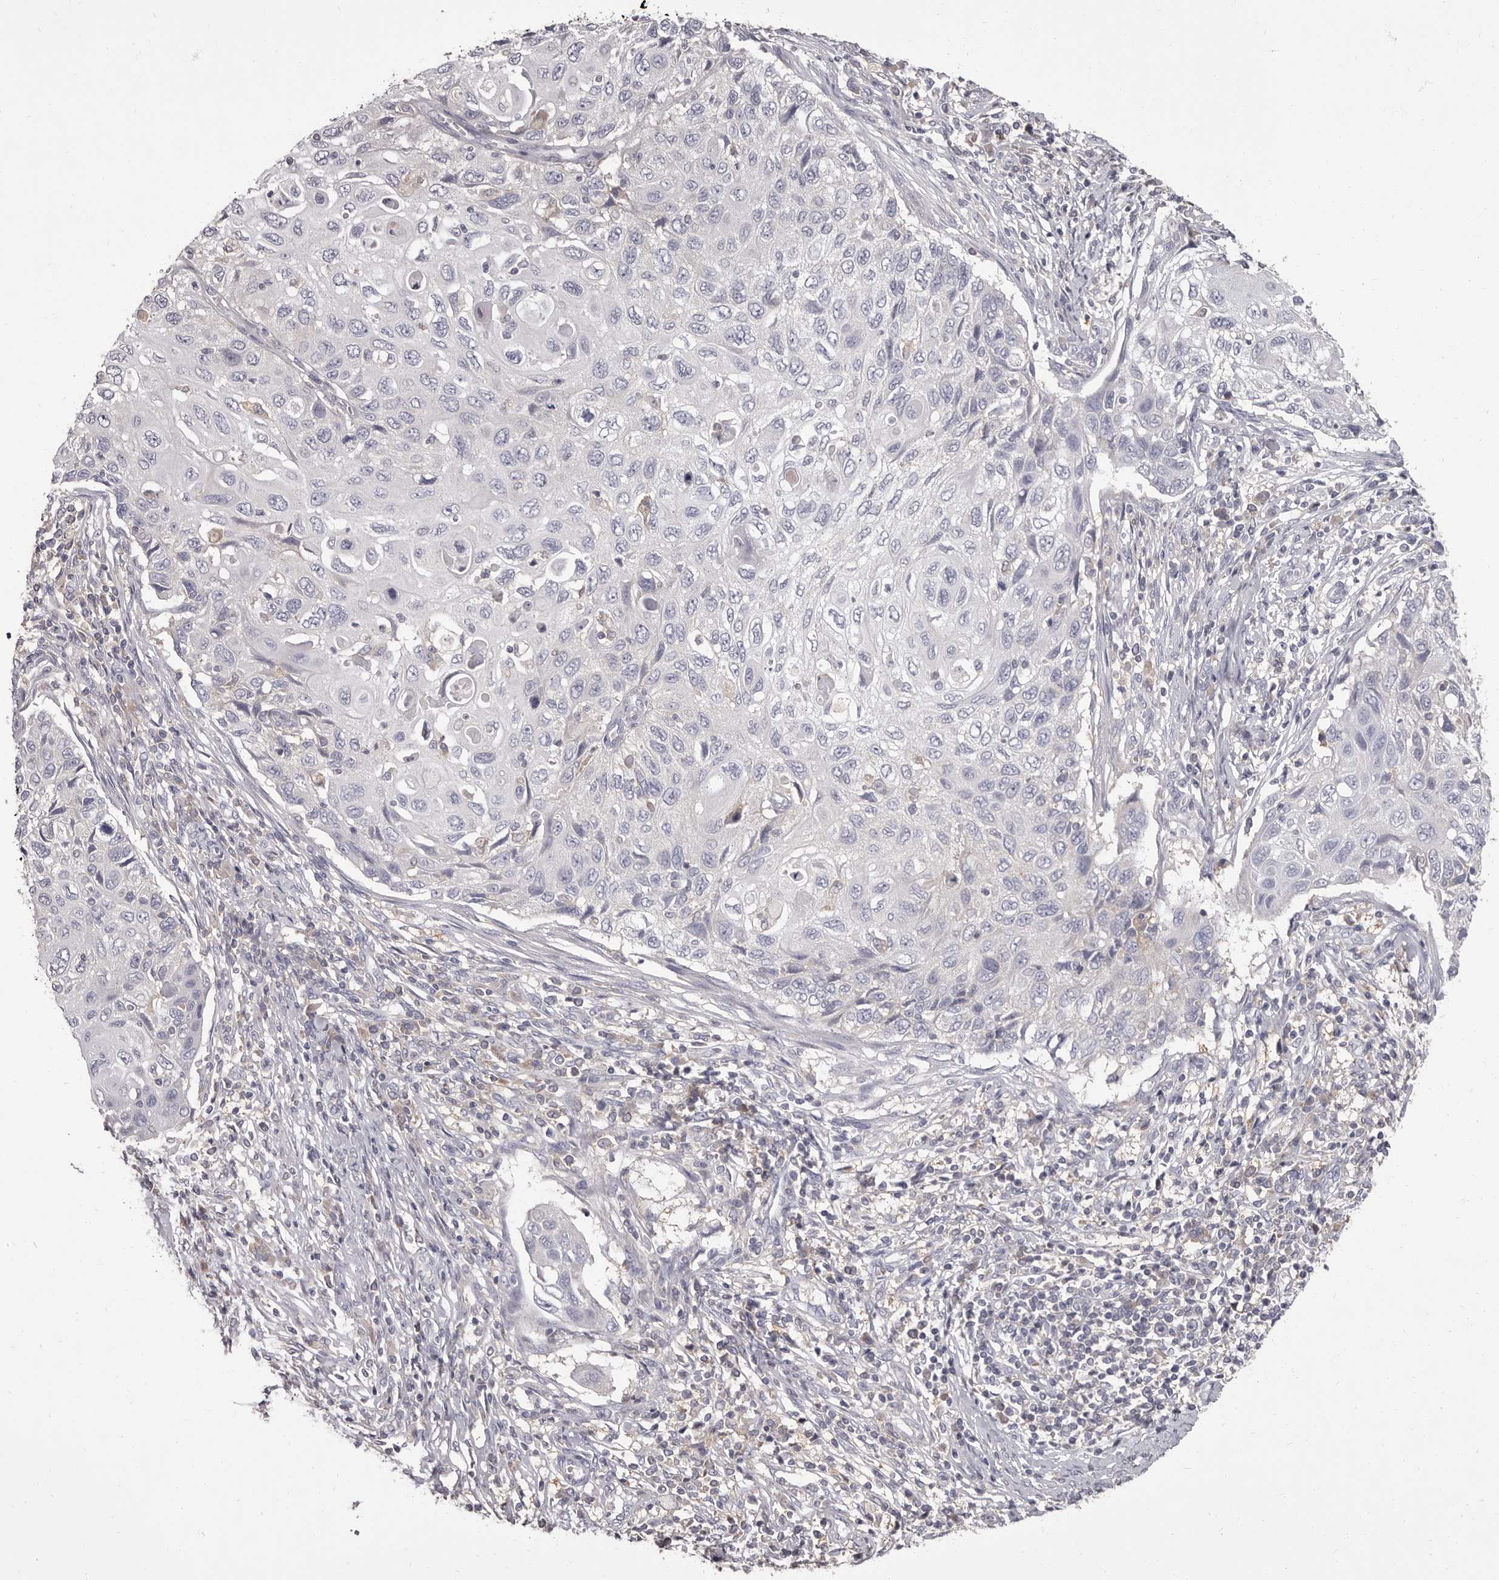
{"staining": {"intensity": "negative", "quantity": "none", "location": "none"}, "tissue": "cervical cancer", "cell_type": "Tumor cells", "image_type": "cancer", "snomed": [{"axis": "morphology", "description": "Squamous cell carcinoma, NOS"}, {"axis": "topography", "description": "Cervix"}], "caption": "DAB immunohistochemical staining of human squamous cell carcinoma (cervical) displays no significant expression in tumor cells.", "gene": "APEH", "patient": {"sex": "female", "age": 70}}